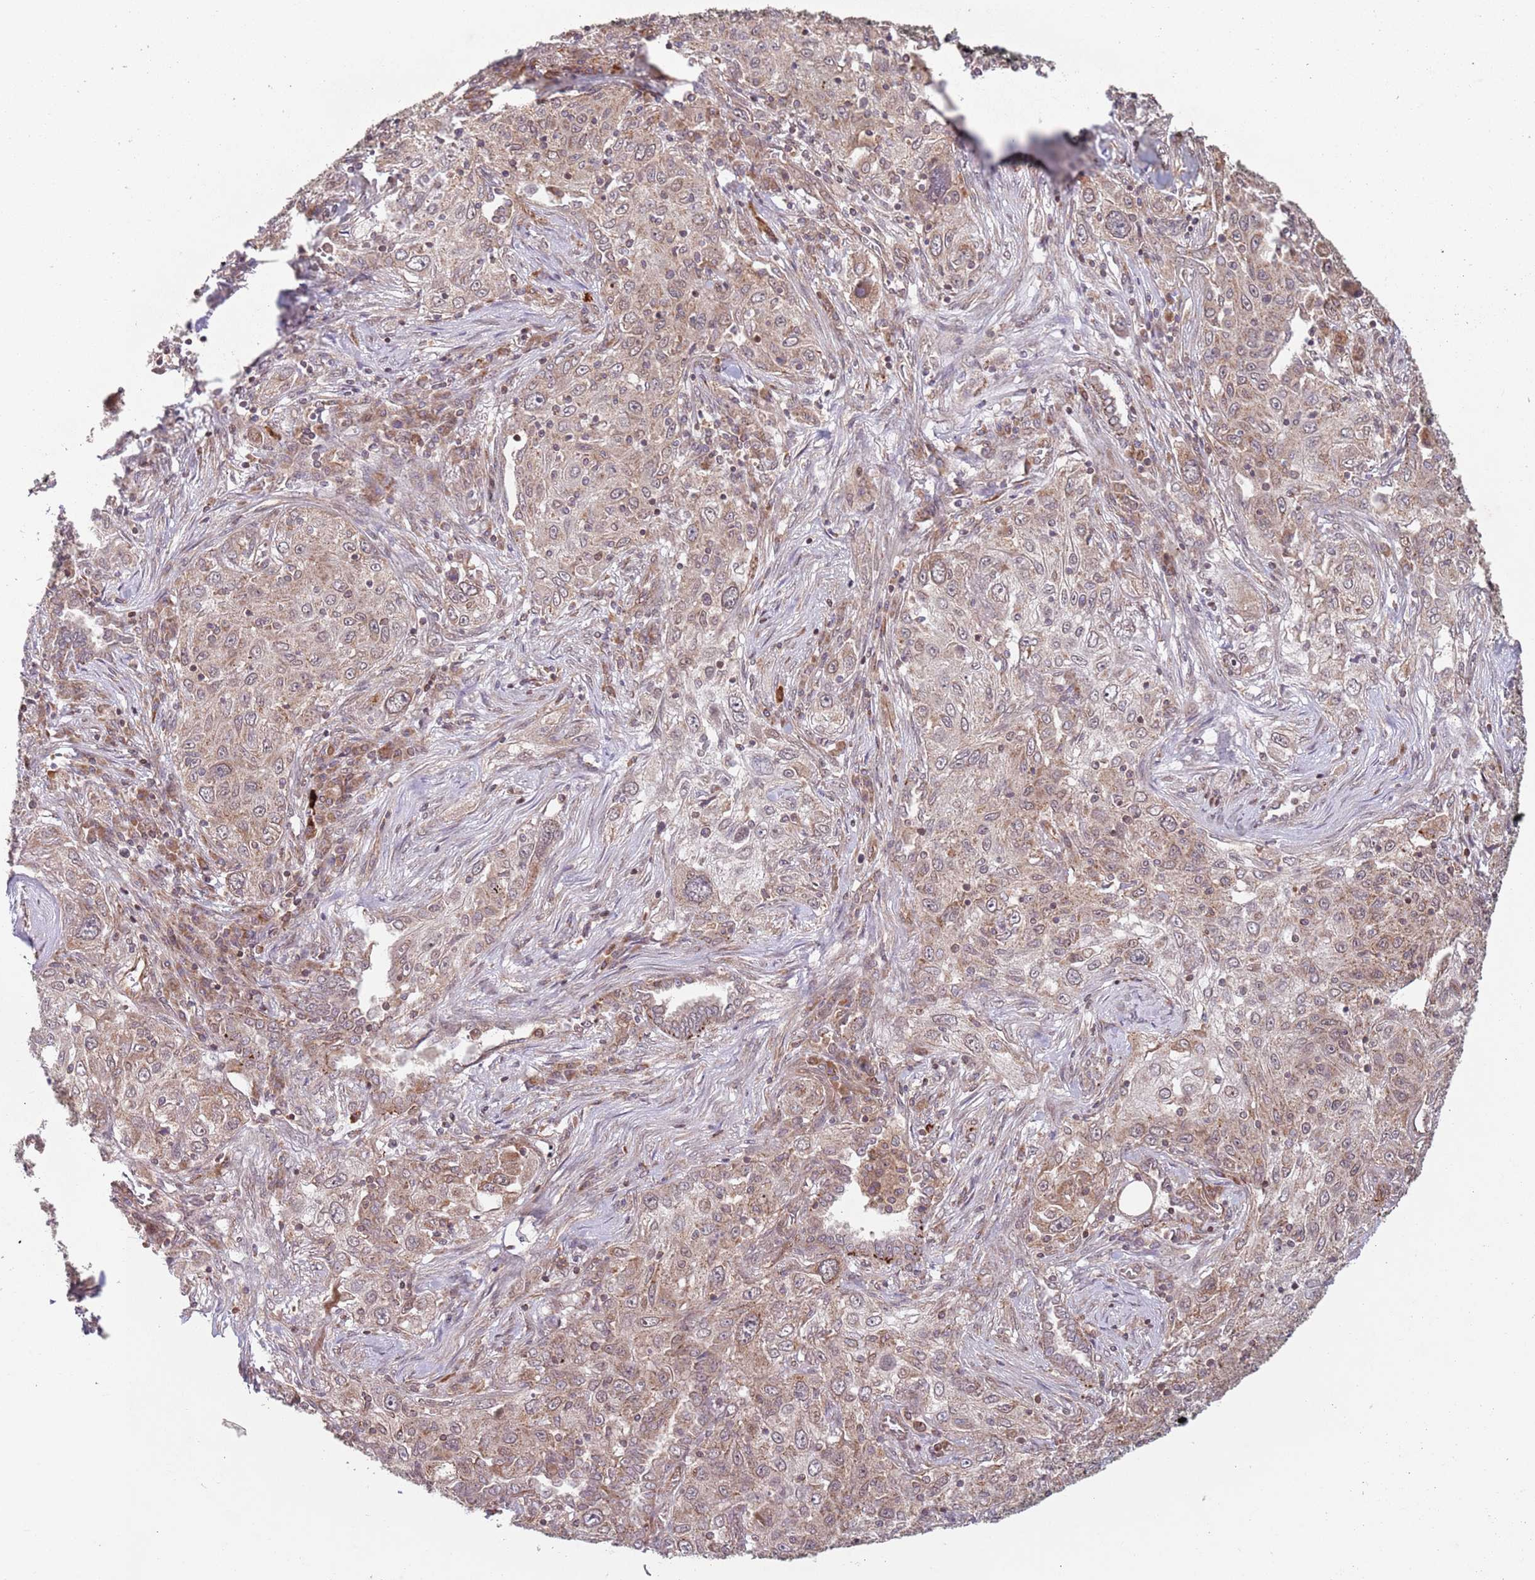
{"staining": {"intensity": "weak", "quantity": ">75%", "location": "cytoplasmic/membranous,nuclear"}, "tissue": "lung cancer", "cell_type": "Tumor cells", "image_type": "cancer", "snomed": [{"axis": "morphology", "description": "Squamous cell carcinoma, NOS"}, {"axis": "topography", "description": "Lung"}], "caption": "Lung cancer (squamous cell carcinoma) stained with a brown dye demonstrates weak cytoplasmic/membranous and nuclear positive positivity in approximately >75% of tumor cells.", "gene": "CHD9", "patient": {"sex": "female", "age": 69}}